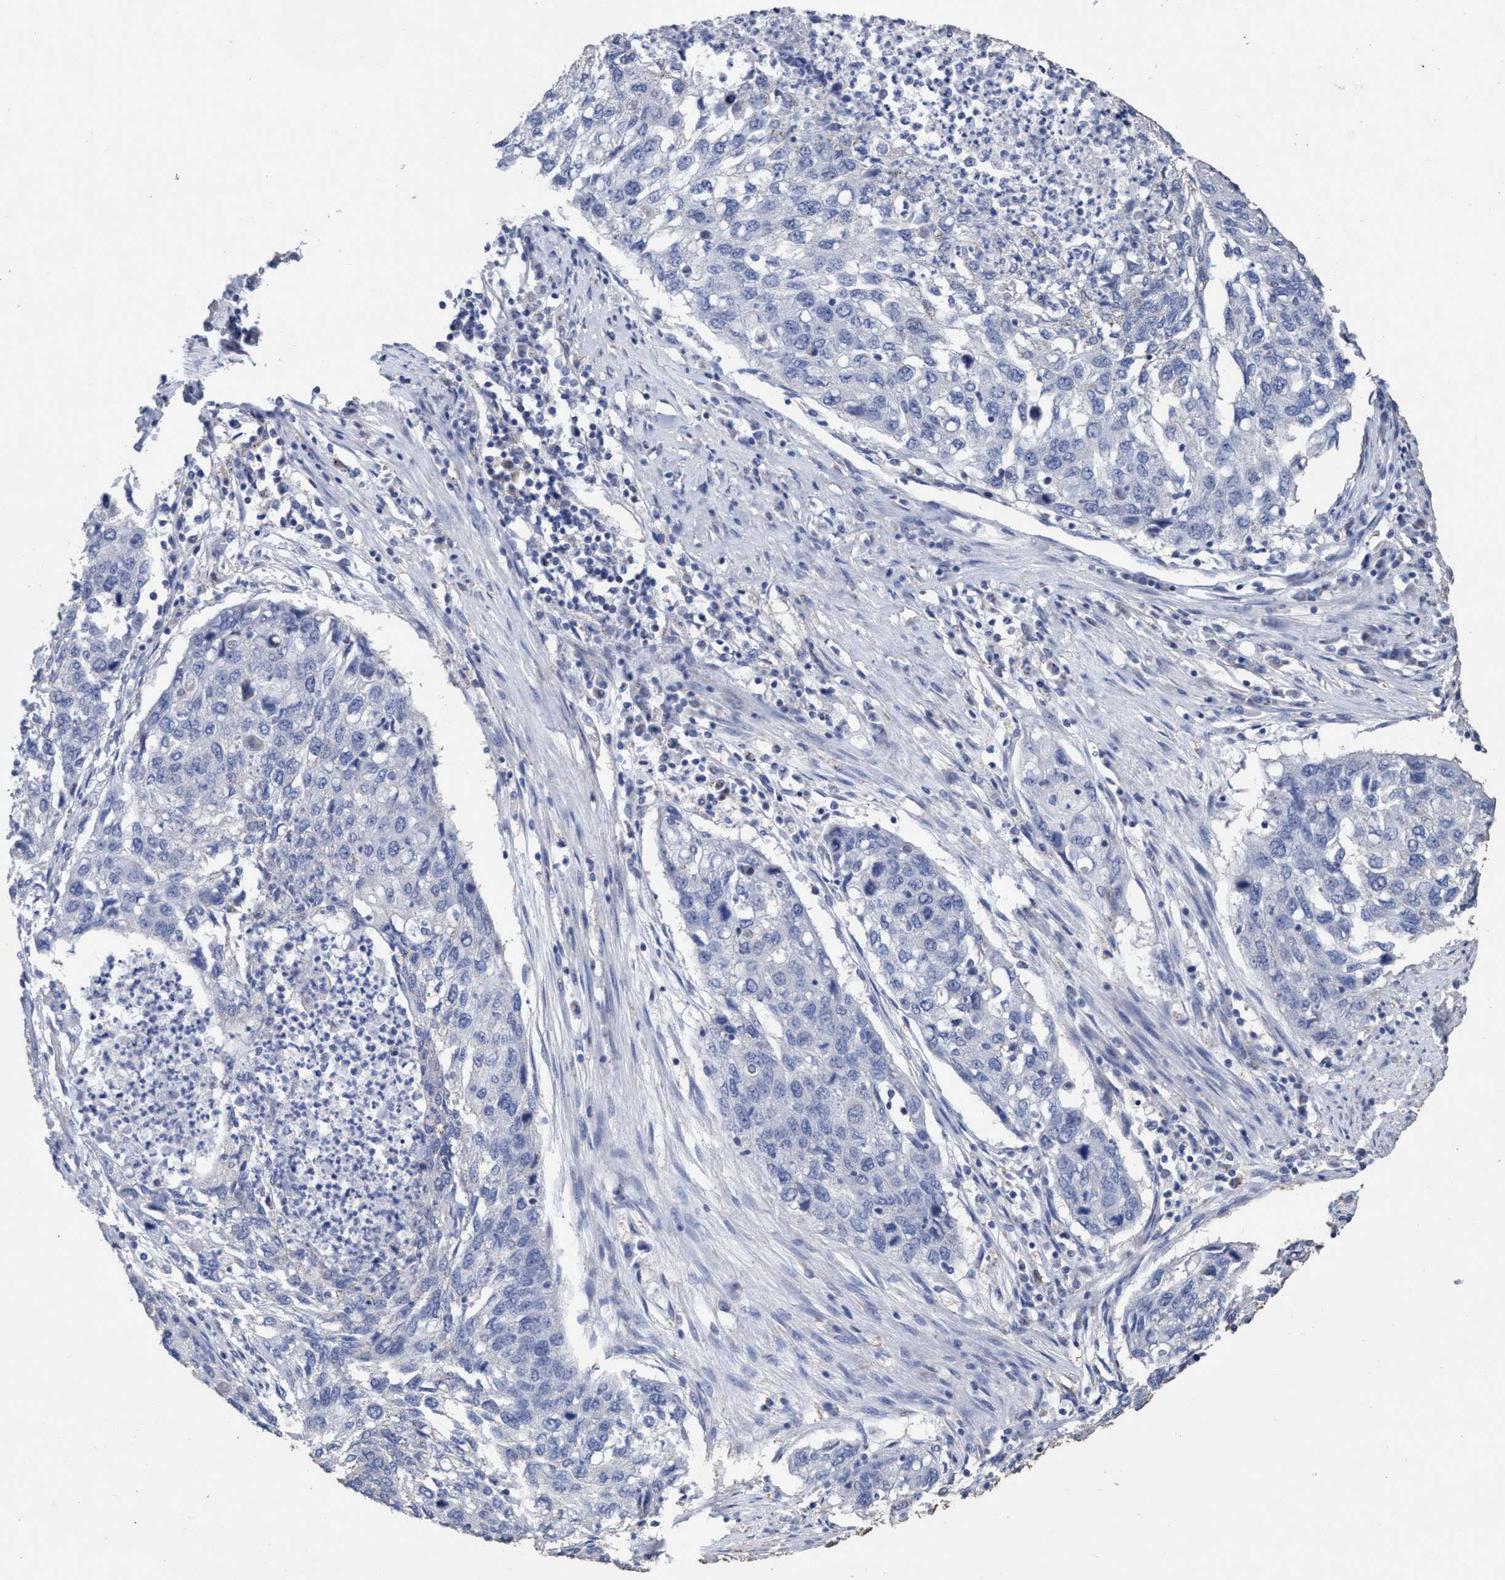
{"staining": {"intensity": "negative", "quantity": "none", "location": "none"}, "tissue": "lung cancer", "cell_type": "Tumor cells", "image_type": "cancer", "snomed": [{"axis": "morphology", "description": "Squamous cell carcinoma, NOS"}, {"axis": "topography", "description": "Lung"}], "caption": "Immunohistochemistry (IHC) histopathology image of human squamous cell carcinoma (lung) stained for a protein (brown), which displays no positivity in tumor cells.", "gene": "RSAD1", "patient": {"sex": "female", "age": 63}}